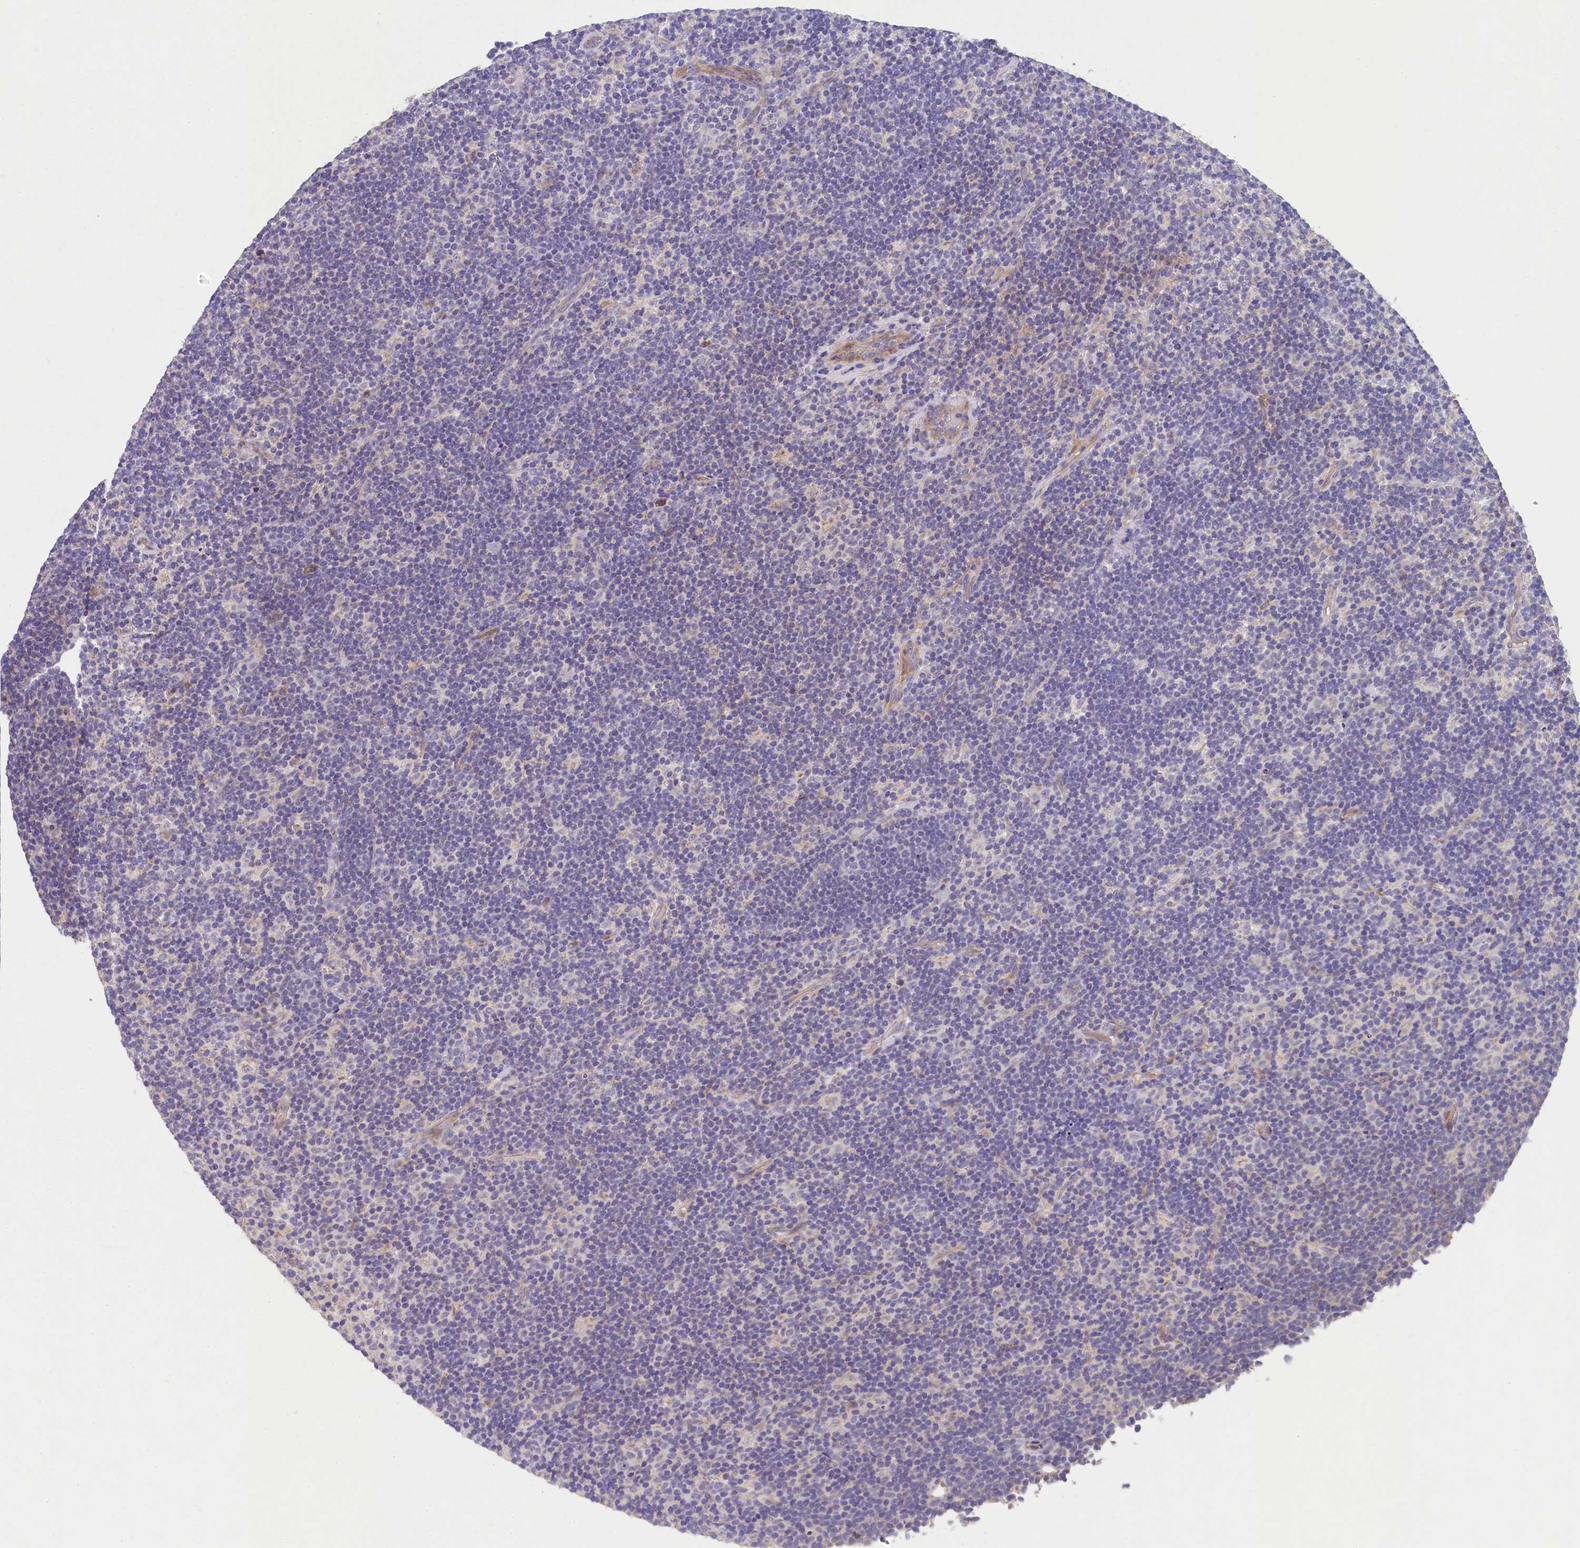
{"staining": {"intensity": "negative", "quantity": "none", "location": "none"}, "tissue": "lymphoma", "cell_type": "Tumor cells", "image_type": "cancer", "snomed": [{"axis": "morphology", "description": "Hodgkin's disease, NOS"}, {"axis": "topography", "description": "Lymph node"}], "caption": "Immunohistochemical staining of human lymphoma exhibits no significant expression in tumor cells. Brightfield microscopy of immunohistochemistry (IHC) stained with DAB (brown) and hematoxylin (blue), captured at high magnification.", "gene": "FXYD6", "patient": {"sex": "female", "age": 57}}